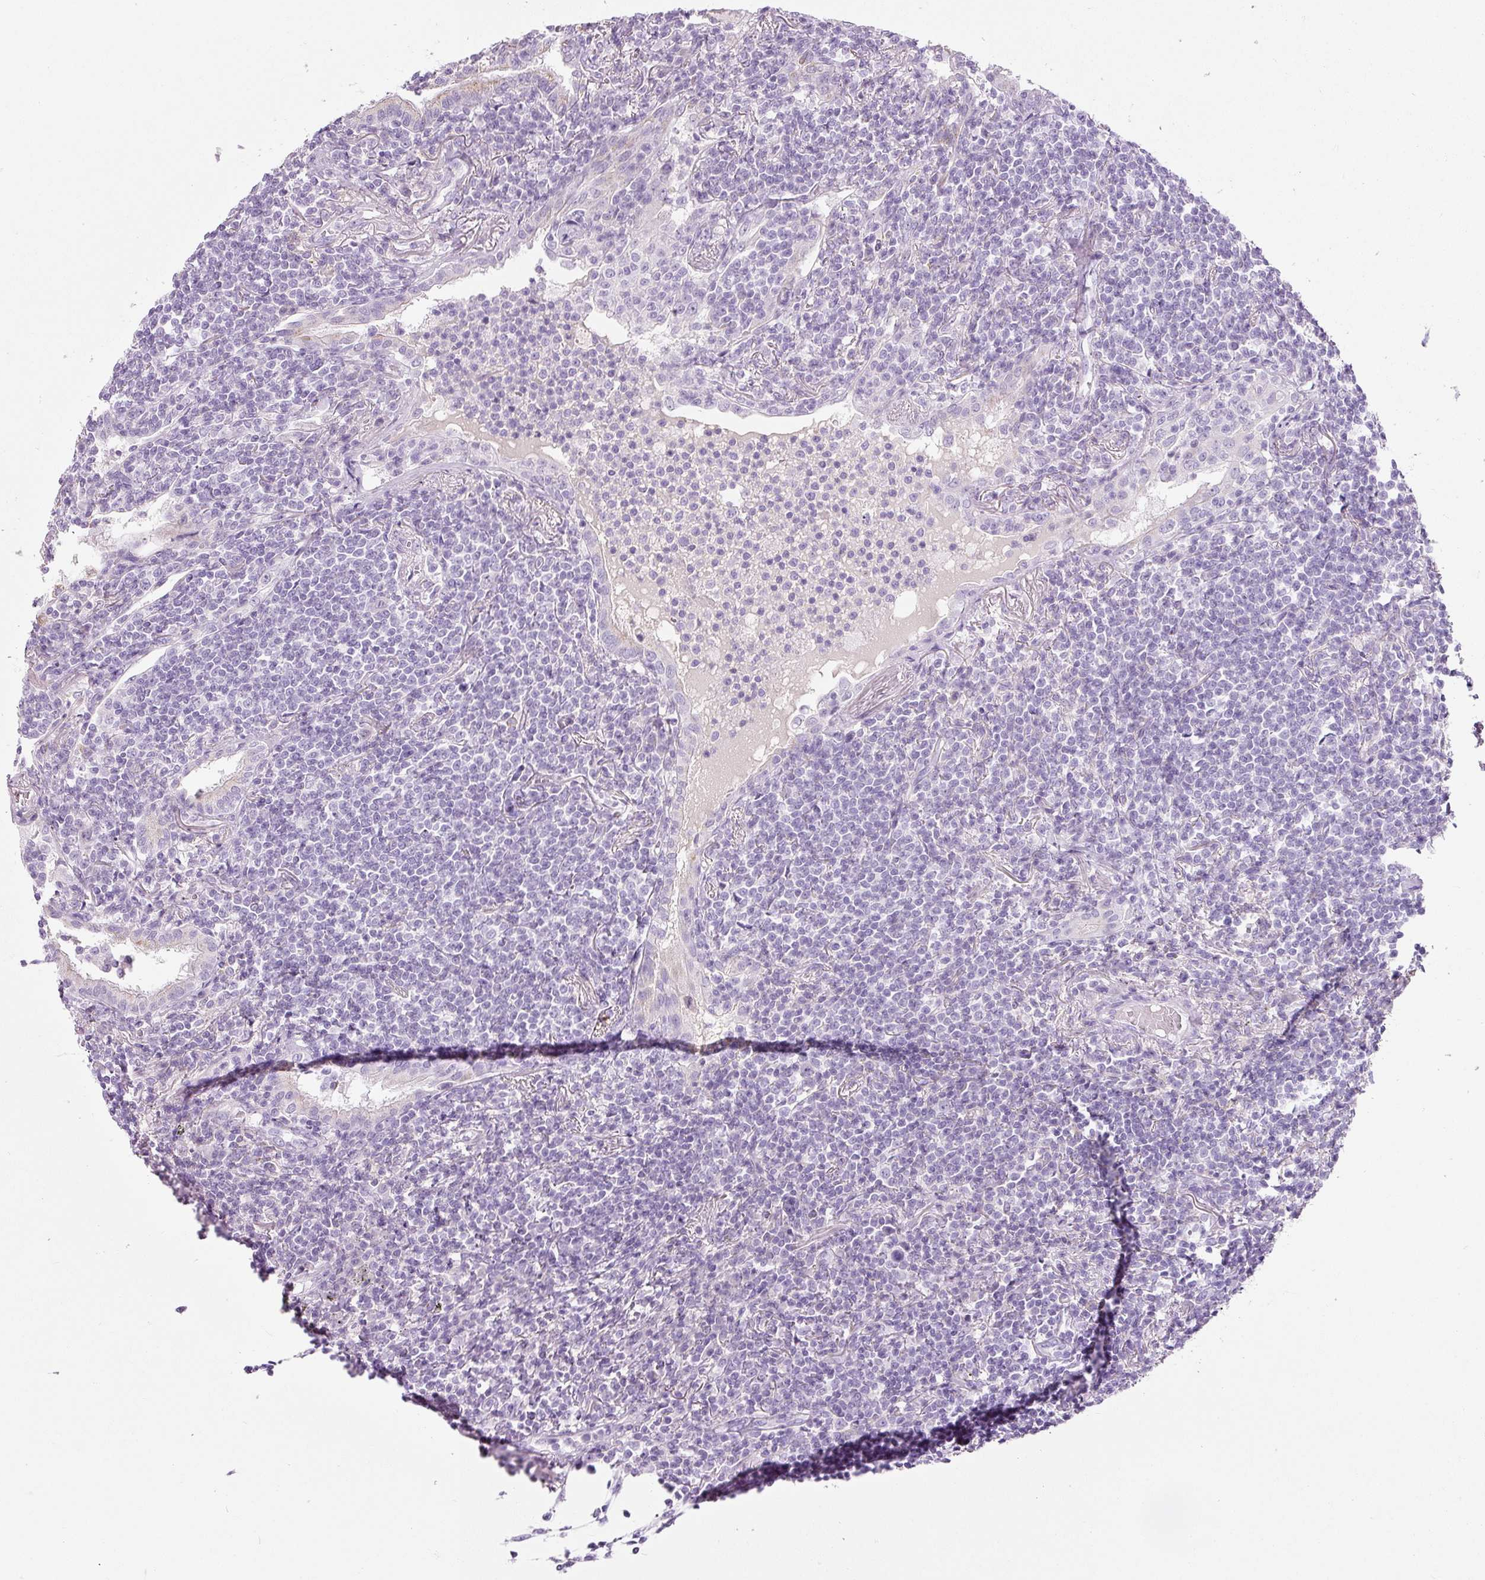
{"staining": {"intensity": "negative", "quantity": "none", "location": "none"}, "tissue": "lymphoma", "cell_type": "Tumor cells", "image_type": "cancer", "snomed": [{"axis": "morphology", "description": "Malignant lymphoma, non-Hodgkin's type, Low grade"}, {"axis": "topography", "description": "Lung"}], "caption": "Human malignant lymphoma, non-Hodgkin's type (low-grade) stained for a protein using immunohistochemistry (IHC) shows no staining in tumor cells.", "gene": "DNM1", "patient": {"sex": "female", "age": 71}}